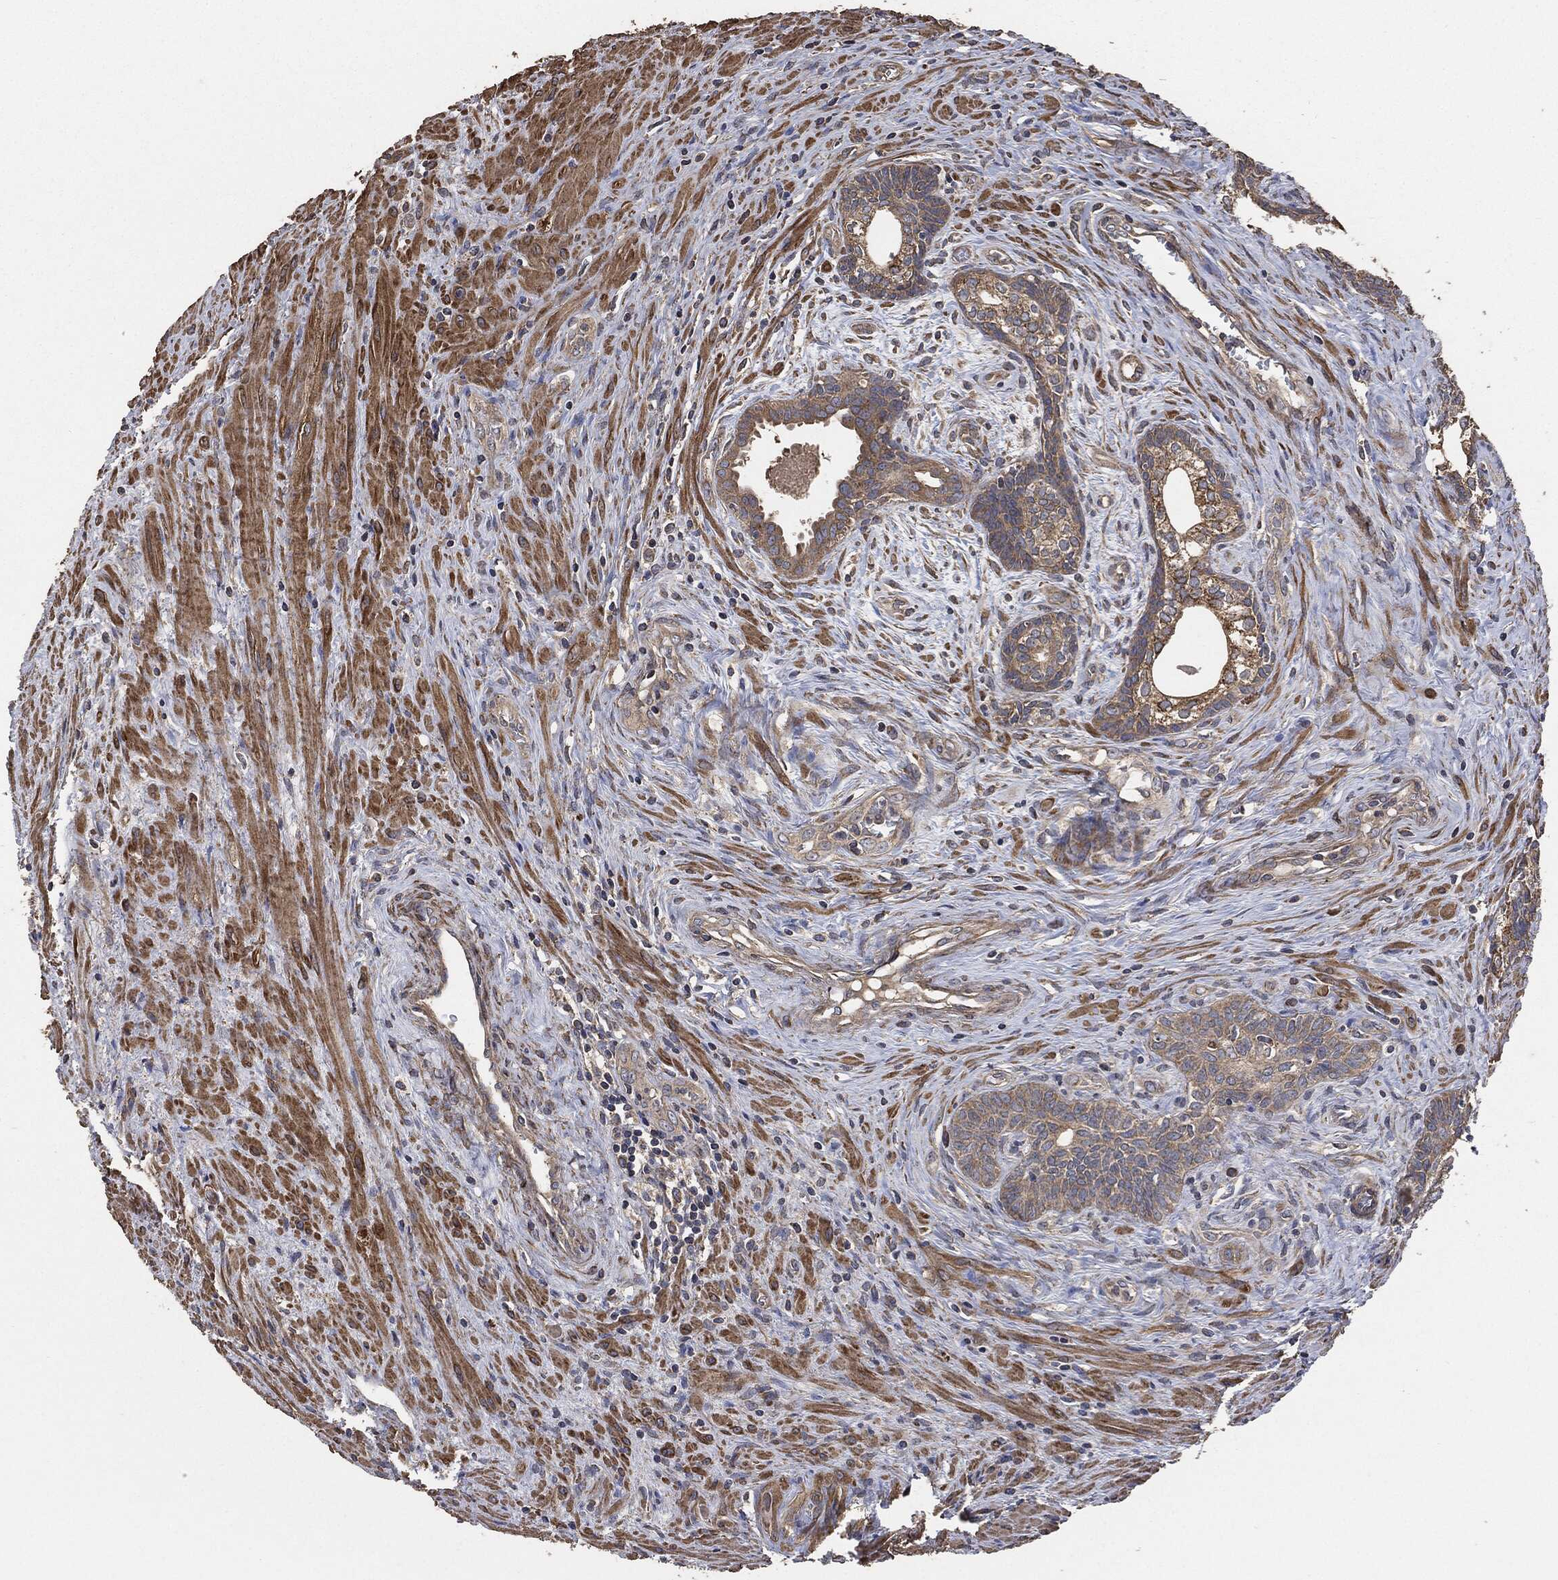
{"staining": {"intensity": "strong", "quantity": "25%-75%", "location": "cytoplasmic/membranous"}, "tissue": "prostate cancer", "cell_type": "Tumor cells", "image_type": "cancer", "snomed": [{"axis": "morphology", "description": "Adenocarcinoma, NOS"}, {"axis": "morphology", "description": "Adenocarcinoma, High grade"}, {"axis": "topography", "description": "Prostate"}], "caption": "High-grade adenocarcinoma (prostate) stained with a protein marker exhibits strong staining in tumor cells.", "gene": "STK3", "patient": {"sex": "male", "age": 61}}